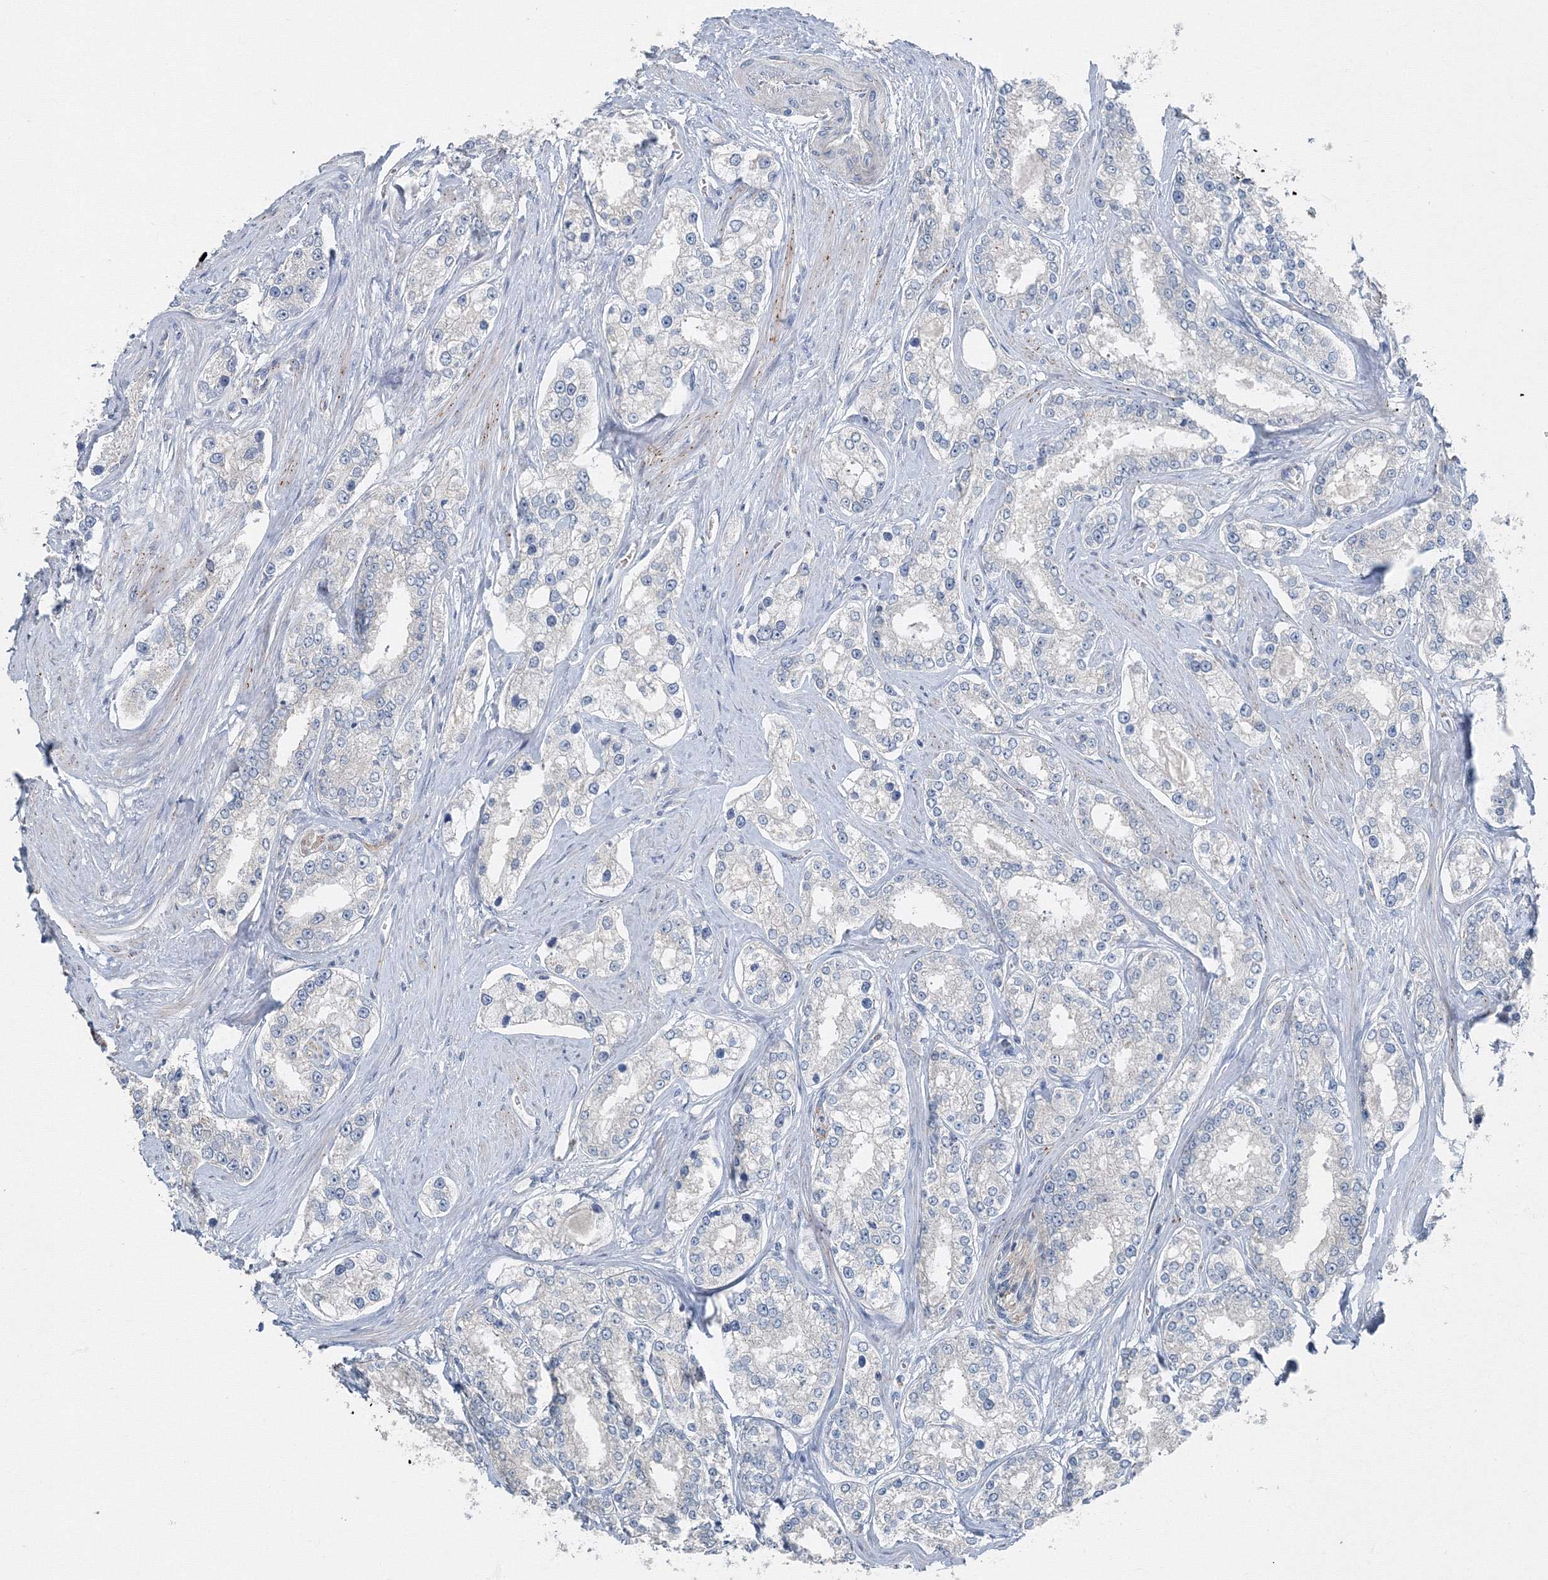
{"staining": {"intensity": "negative", "quantity": "none", "location": "none"}, "tissue": "prostate cancer", "cell_type": "Tumor cells", "image_type": "cancer", "snomed": [{"axis": "morphology", "description": "Normal tissue, NOS"}, {"axis": "morphology", "description": "Adenocarcinoma, High grade"}, {"axis": "topography", "description": "Prostate"}], "caption": "This is an immunohistochemistry (IHC) histopathology image of human prostate adenocarcinoma (high-grade). There is no staining in tumor cells.", "gene": "AASDH", "patient": {"sex": "male", "age": 83}}